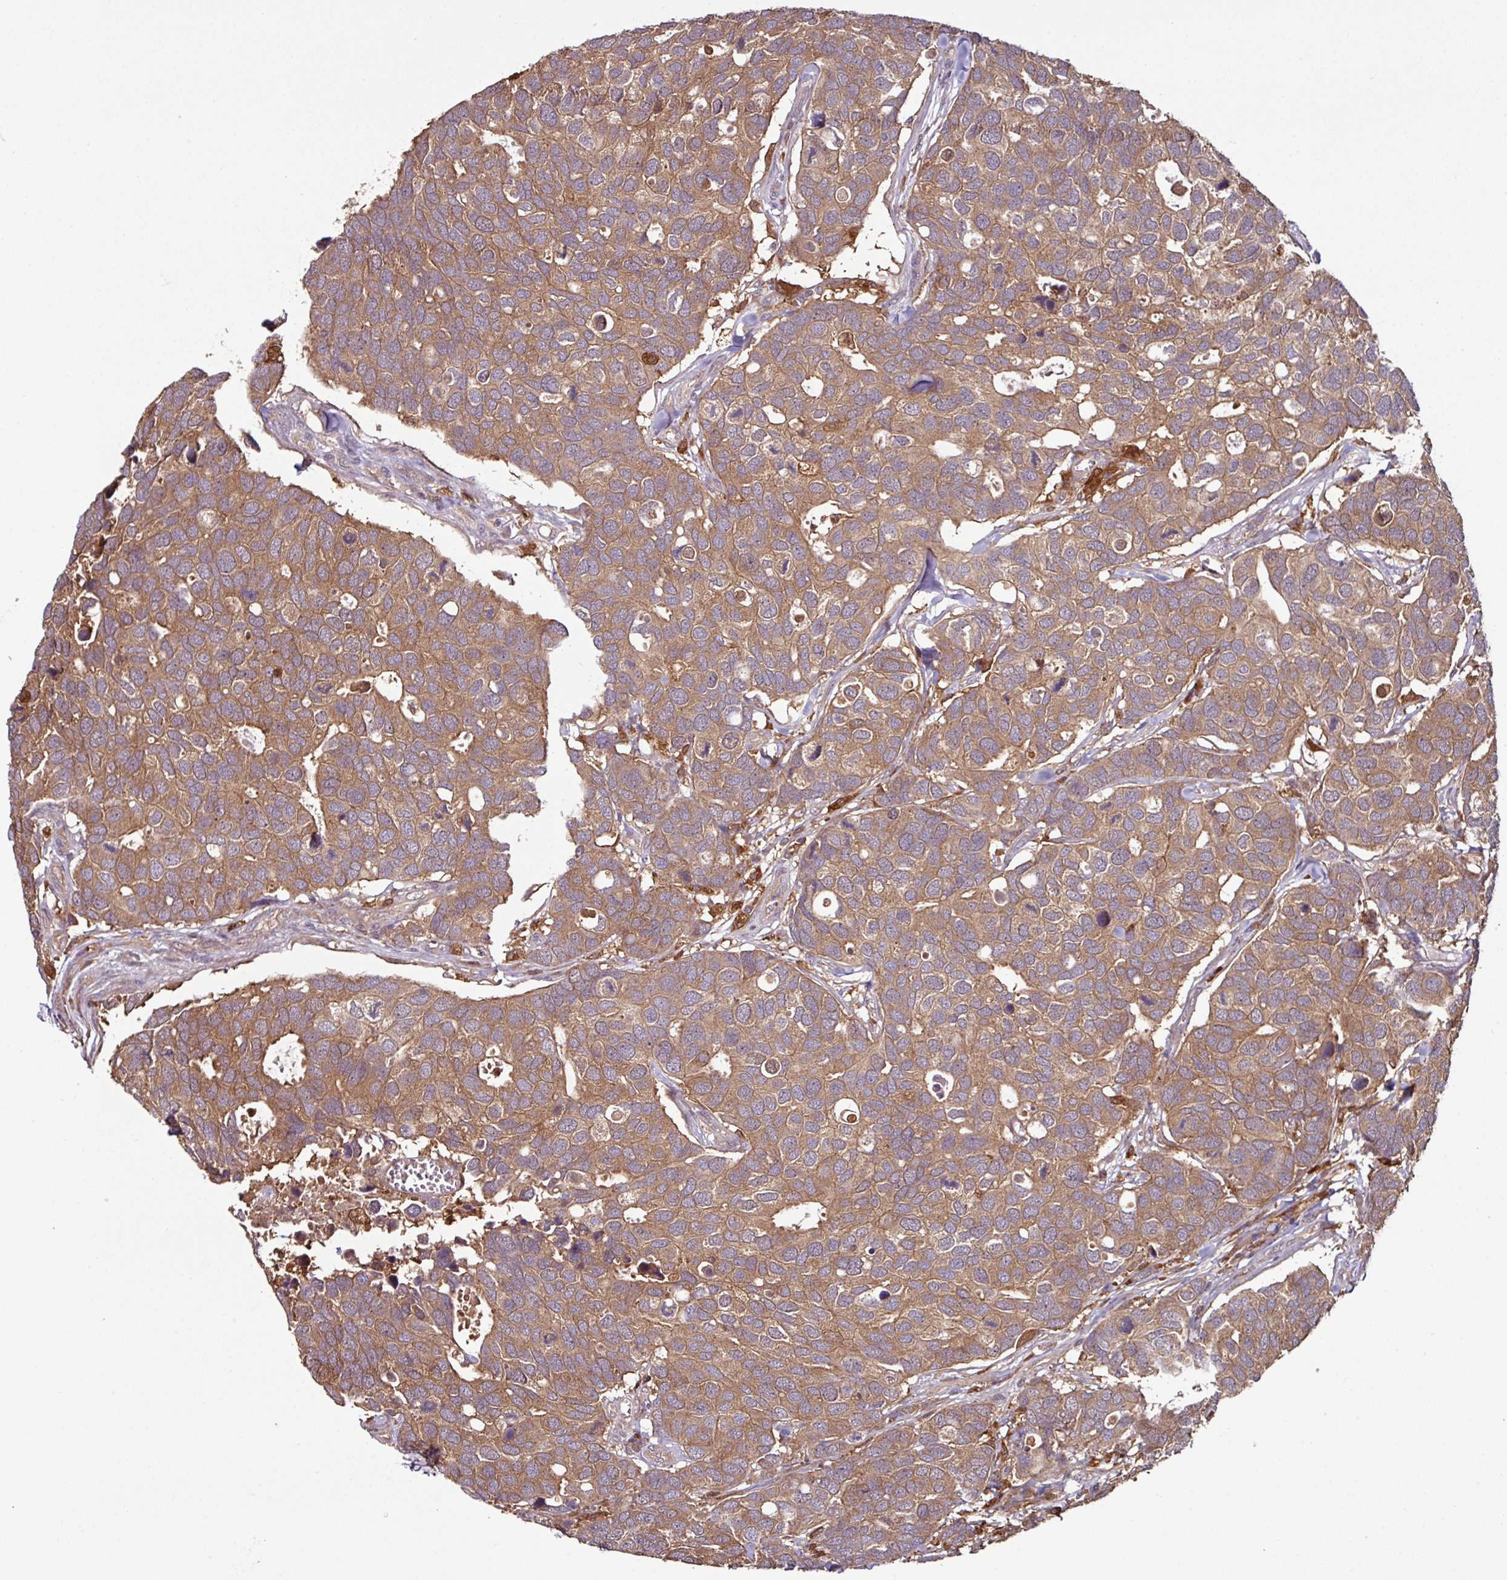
{"staining": {"intensity": "moderate", "quantity": ">75%", "location": "cytoplasmic/membranous"}, "tissue": "breast cancer", "cell_type": "Tumor cells", "image_type": "cancer", "snomed": [{"axis": "morphology", "description": "Duct carcinoma"}, {"axis": "topography", "description": "Breast"}], "caption": "An image of human breast cancer stained for a protein reveals moderate cytoplasmic/membranous brown staining in tumor cells.", "gene": "GNPDA1", "patient": {"sex": "female", "age": 83}}